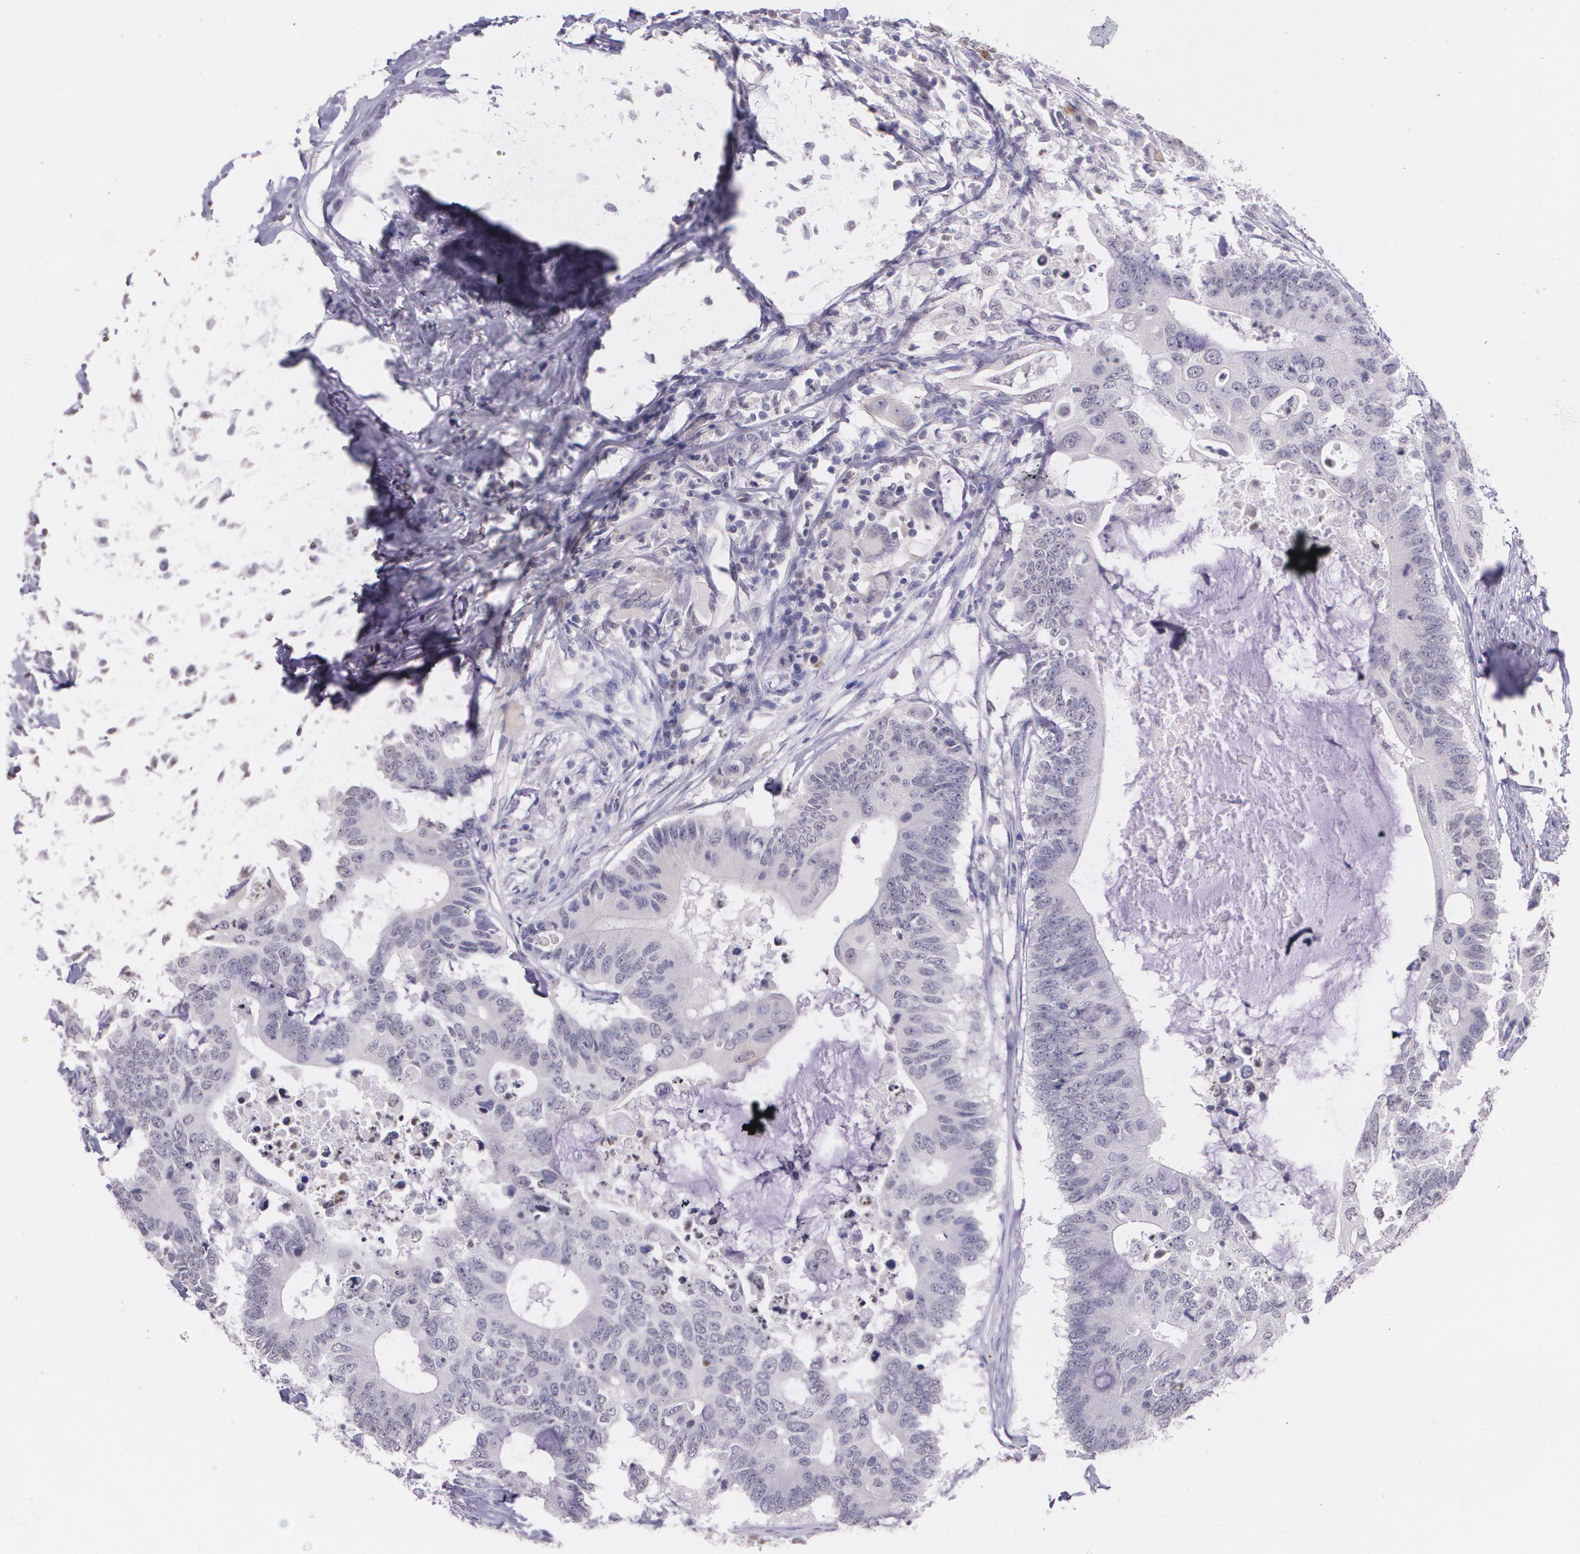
{"staining": {"intensity": "negative", "quantity": "none", "location": "none"}, "tissue": "colorectal cancer", "cell_type": "Tumor cells", "image_type": "cancer", "snomed": [{"axis": "morphology", "description": "Adenocarcinoma, NOS"}, {"axis": "topography", "description": "Colon"}], "caption": "Tumor cells show no significant protein staining in colorectal cancer (adenocarcinoma).", "gene": "RTN1", "patient": {"sex": "male", "age": 71}}